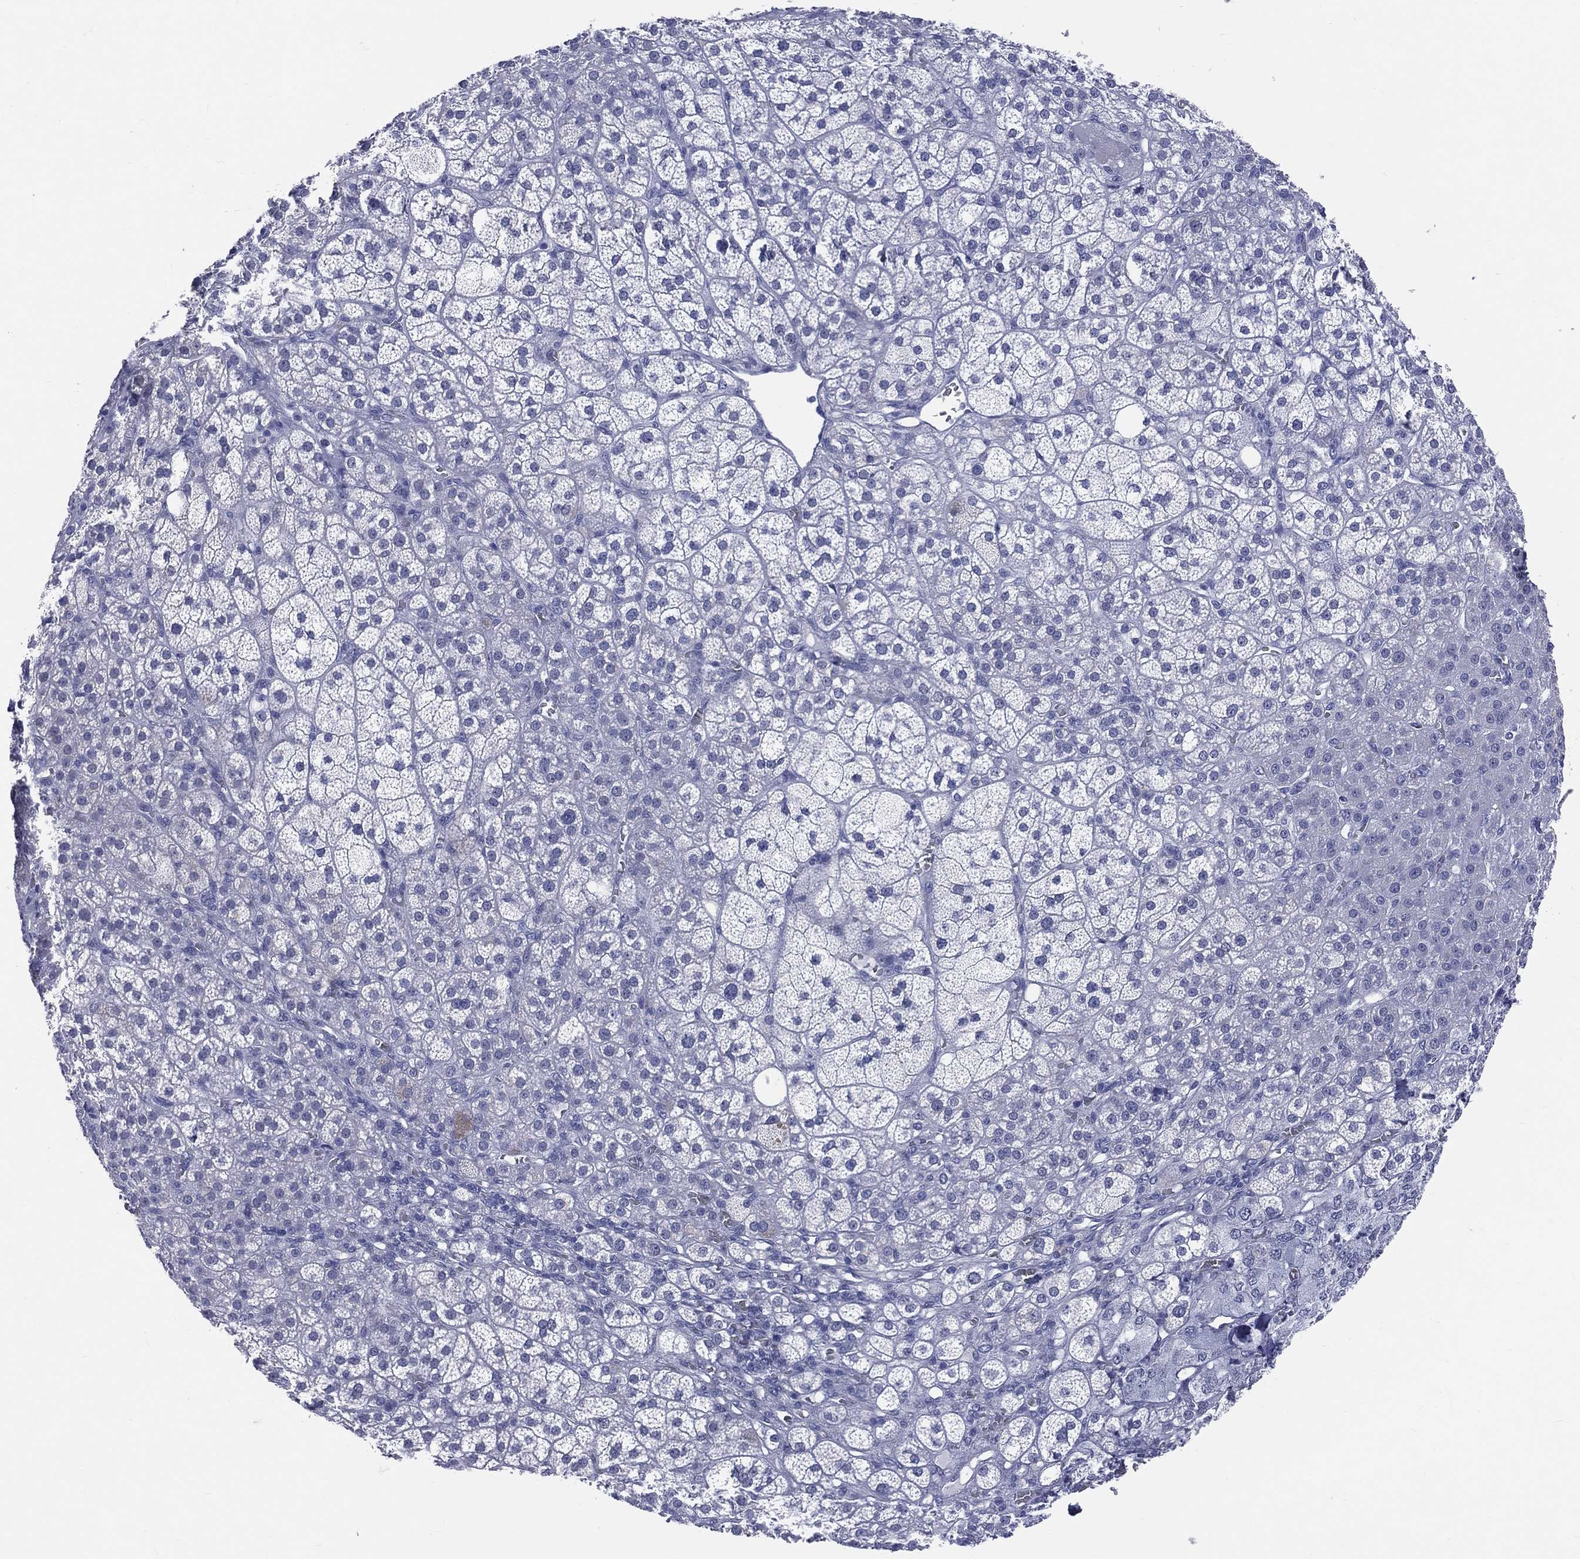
{"staining": {"intensity": "negative", "quantity": "none", "location": "none"}, "tissue": "adrenal gland", "cell_type": "Glandular cells", "image_type": "normal", "snomed": [{"axis": "morphology", "description": "Normal tissue, NOS"}, {"axis": "topography", "description": "Adrenal gland"}], "caption": "Immunohistochemical staining of benign adrenal gland displays no significant positivity in glandular cells.", "gene": "MLLT10", "patient": {"sex": "female", "age": 60}}